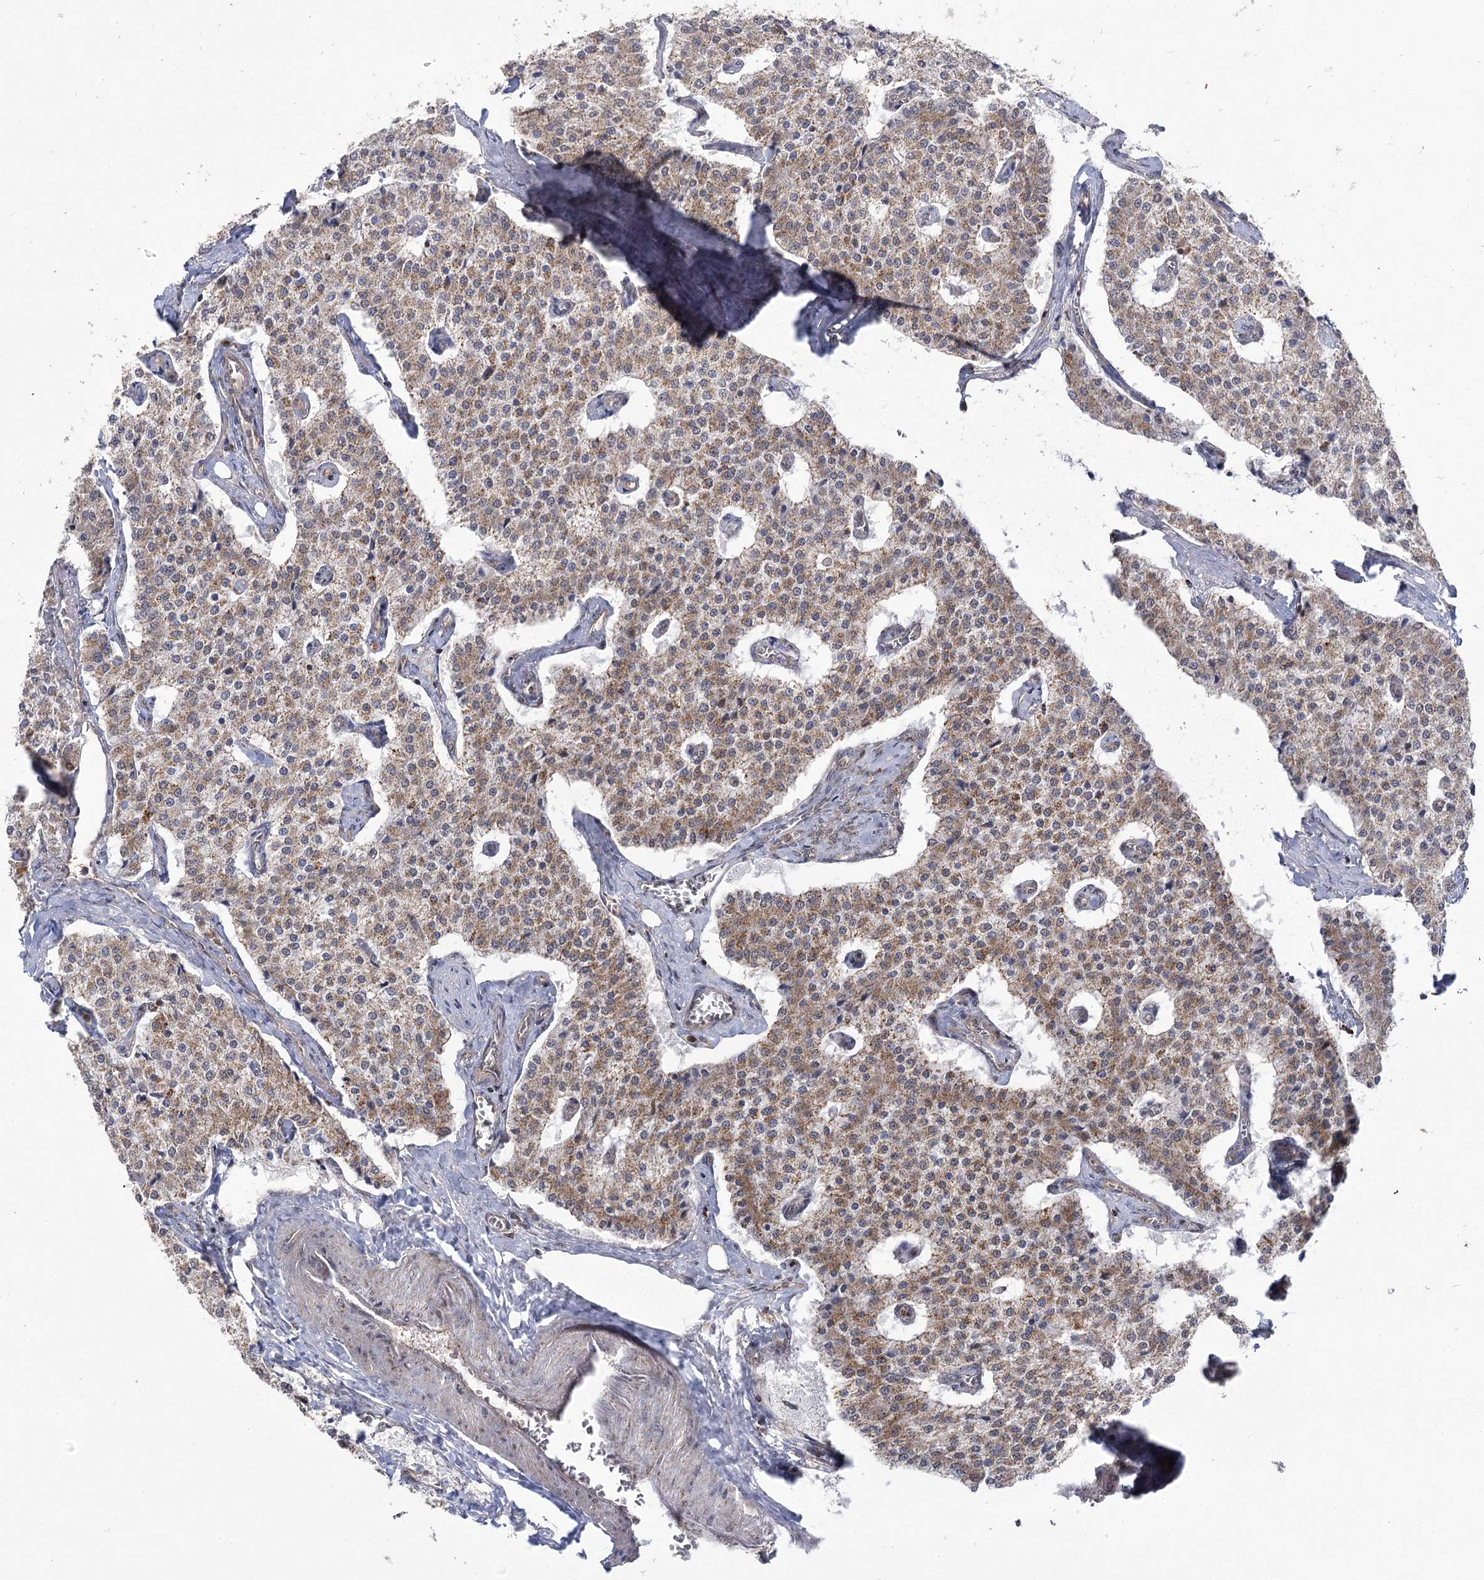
{"staining": {"intensity": "moderate", "quantity": ">75%", "location": "cytoplasmic/membranous"}, "tissue": "carcinoid", "cell_type": "Tumor cells", "image_type": "cancer", "snomed": [{"axis": "morphology", "description": "Carcinoid, malignant, NOS"}, {"axis": "topography", "description": "Colon"}], "caption": "This micrograph demonstrates immunohistochemistry staining of human malignant carcinoid, with medium moderate cytoplasmic/membranous positivity in approximately >75% of tumor cells.", "gene": "SLC4A1AP", "patient": {"sex": "female", "age": 52}}